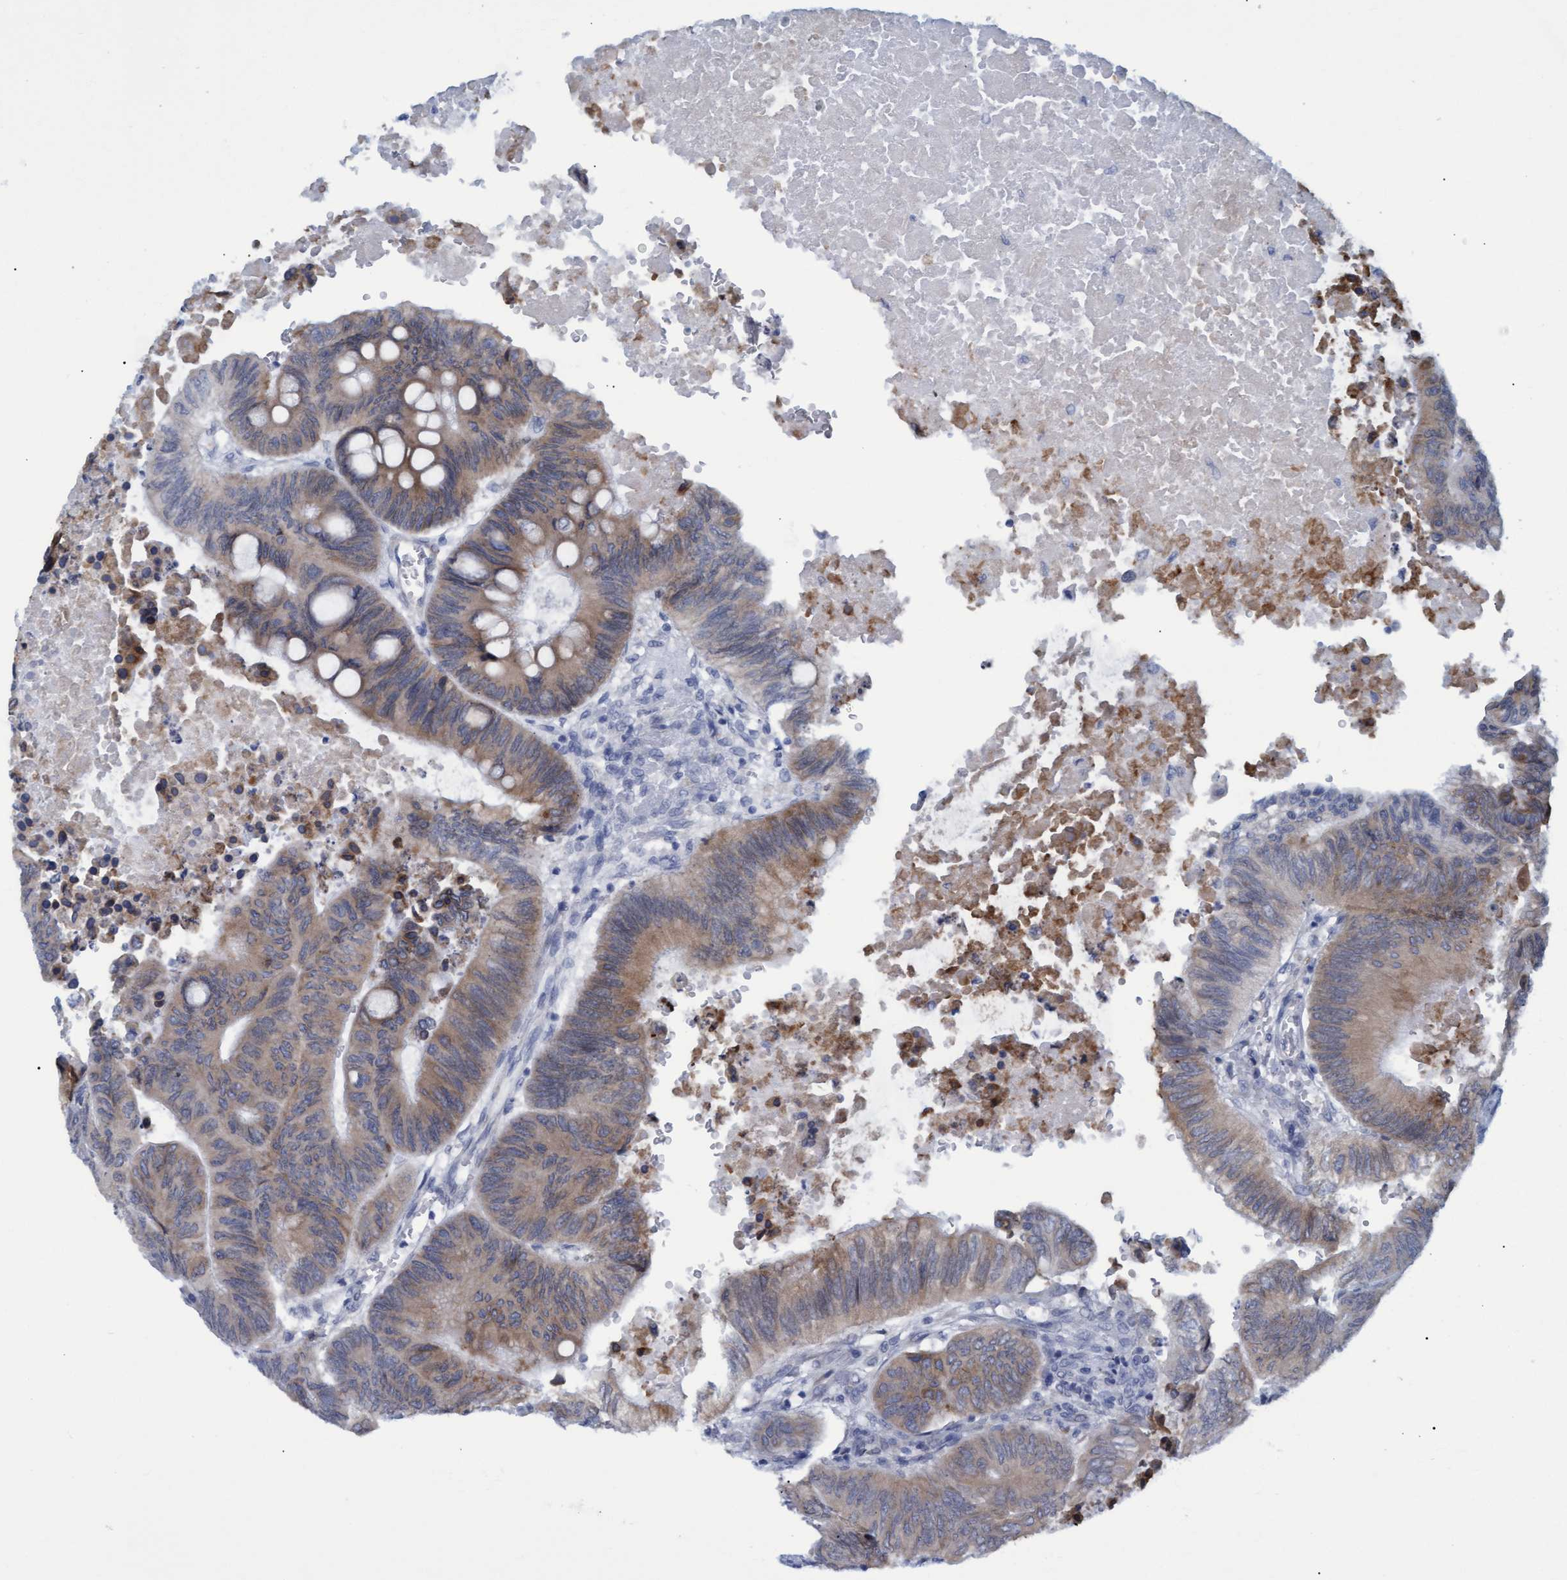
{"staining": {"intensity": "moderate", "quantity": "25%-75%", "location": "cytoplasmic/membranous"}, "tissue": "colorectal cancer", "cell_type": "Tumor cells", "image_type": "cancer", "snomed": [{"axis": "morphology", "description": "Normal tissue, NOS"}, {"axis": "morphology", "description": "Adenocarcinoma, NOS"}, {"axis": "topography", "description": "Rectum"}, {"axis": "topography", "description": "Peripheral nerve tissue"}], "caption": "Tumor cells display medium levels of moderate cytoplasmic/membranous expression in approximately 25%-75% of cells in human colorectal cancer (adenocarcinoma). (DAB = brown stain, brightfield microscopy at high magnification).", "gene": "SSTR3", "patient": {"sex": "male", "age": 92}}